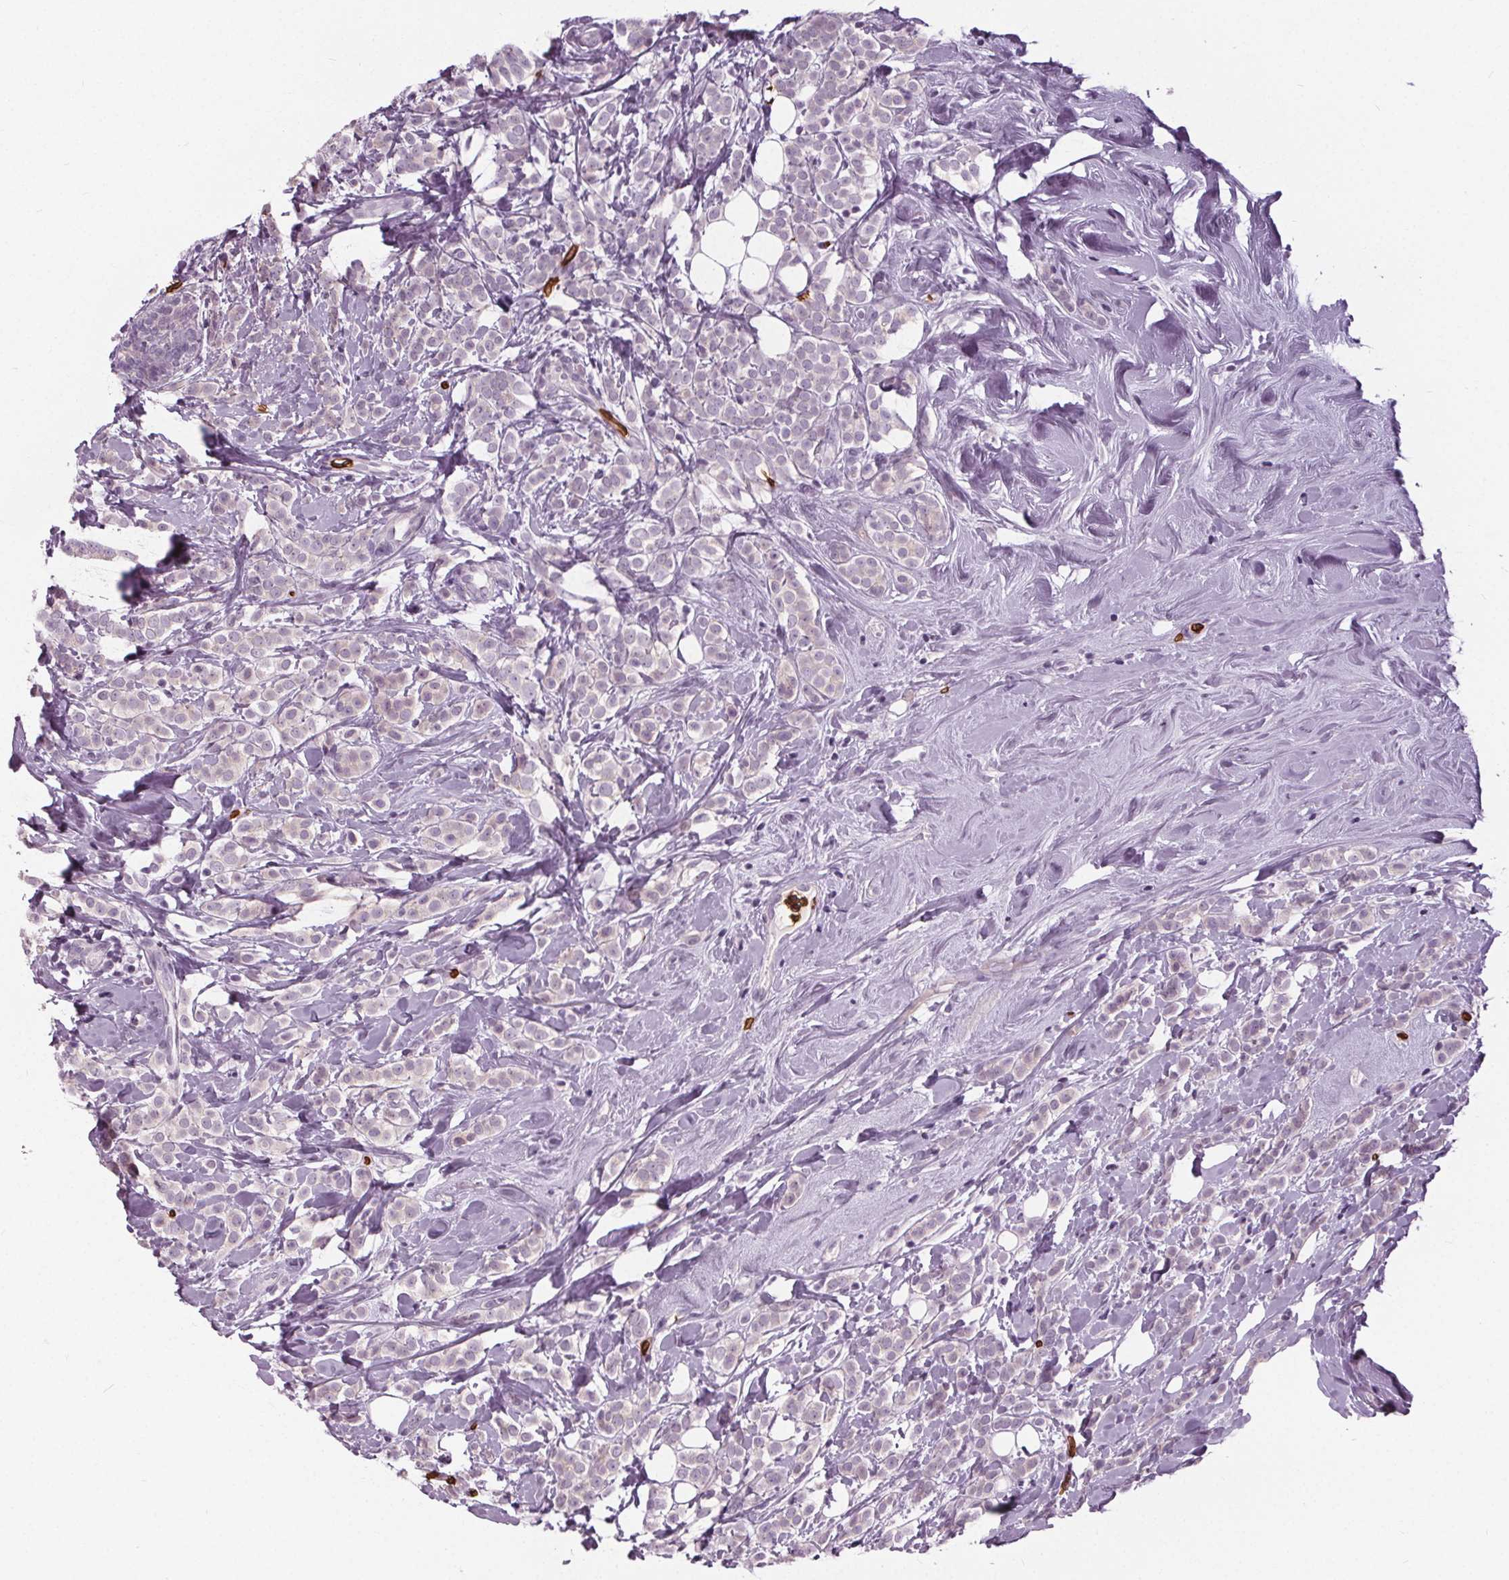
{"staining": {"intensity": "negative", "quantity": "none", "location": "none"}, "tissue": "breast cancer", "cell_type": "Tumor cells", "image_type": "cancer", "snomed": [{"axis": "morphology", "description": "Lobular carcinoma"}, {"axis": "topography", "description": "Breast"}], "caption": "The IHC image has no significant staining in tumor cells of breast cancer (lobular carcinoma) tissue. The staining is performed using DAB brown chromogen with nuclei counter-stained in using hematoxylin.", "gene": "SLC4A1", "patient": {"sex": "female", "age": 49}}